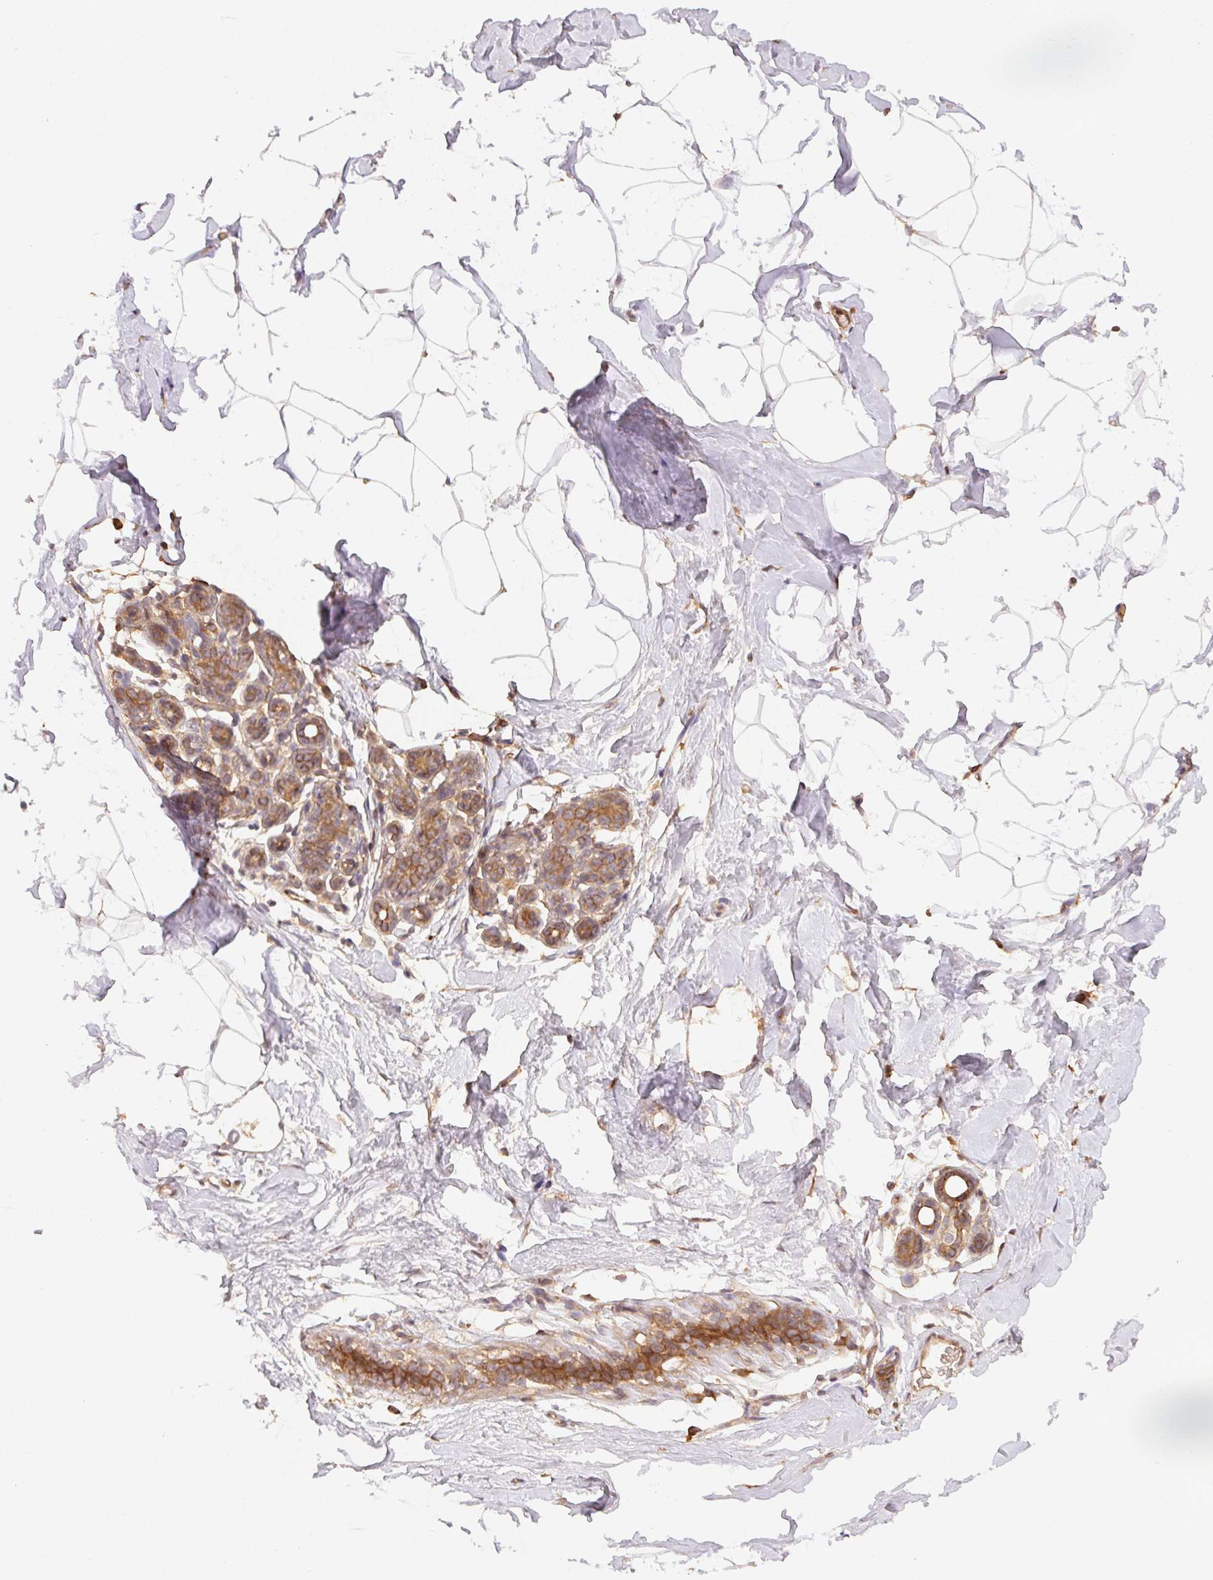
{"staining": {"intensity": "moderate", "quantity": ">75%", "location": "cytoplasmic/membranous"}, "tissue": "breast", "cell_type": "Adipocytes", "image_type": "normal", "snomed": [{"axis": "morphology", "description": "Normal tissue, NOS"}, {"axis": "topography", "description": "Breast"}], "caption": "Immunohistochemical staining of unremarkable breast displays >75% levels of moderate cytoplasmic/membranous protein expression in approximately >75% of adipocytes. Using DAB (3,3'-diaminobenzidine) (brown) and hematoxylin (blue) stains, captured at high magnification using brightfield microscopy.", "gene": "MAPKAPK2", "patient": {"sex": "female", "age": 32}}